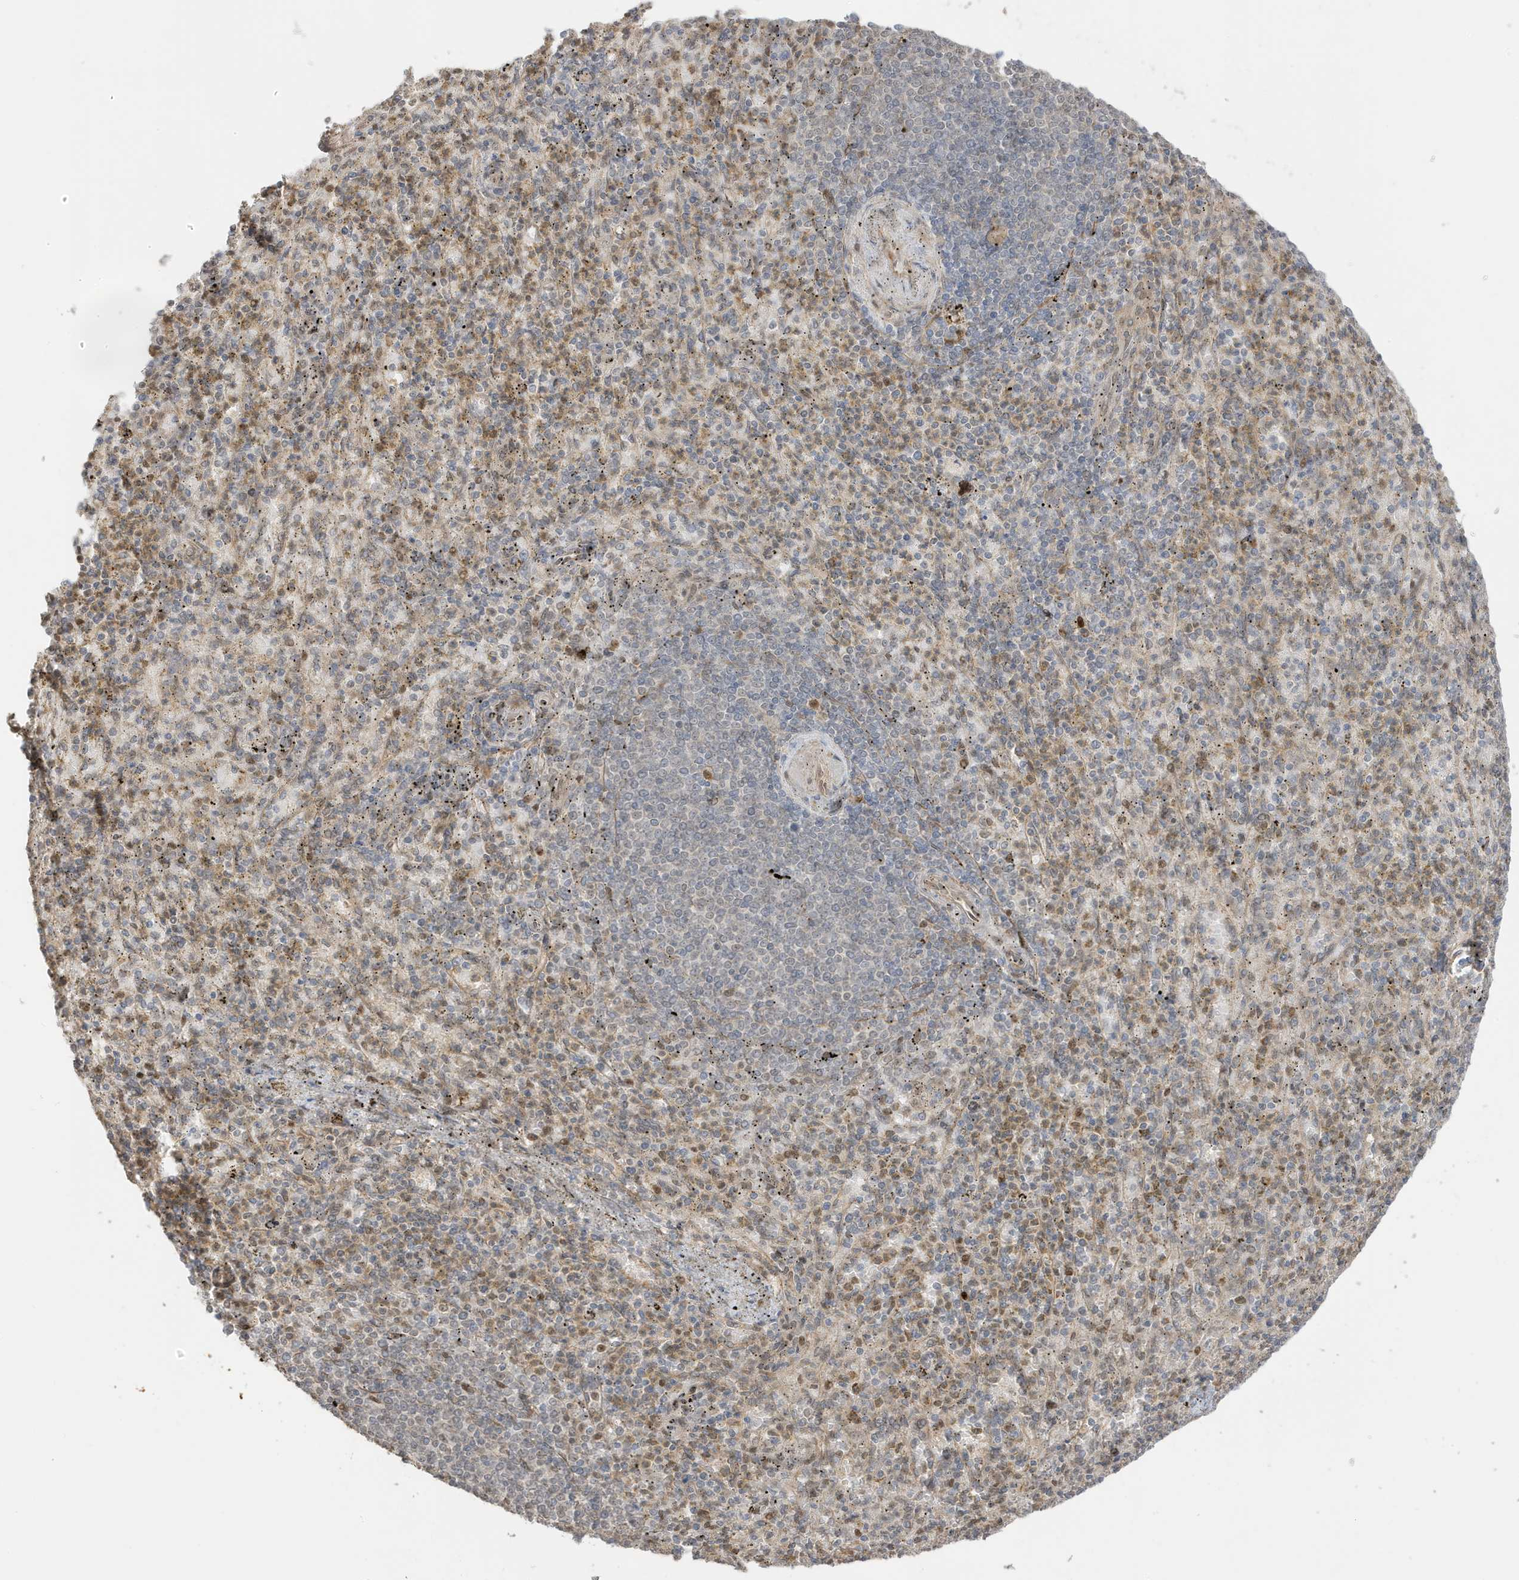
{"staining": {"intensity": "moderate", "quantity": "<25%", "location": "nuclear"}, "tissue": "spleen", "cell_type": "Cells in red pulp", "image_type": "normal", "snomed": [{"axis": "morphology", "description": "Normal tissue, NOS"}, {"axis": "topography", "description": "Spleen"}], "caption": "IHC image of unremarkable spleen: spleen stained using IHC demonstrates low levels of moderate protein expression localized specifically in the nuclear of cells in red pulp, appearing as a nuclear brown color.", "gene": "ZBTB41", "patient": {"sex": "female", "age": 74}}